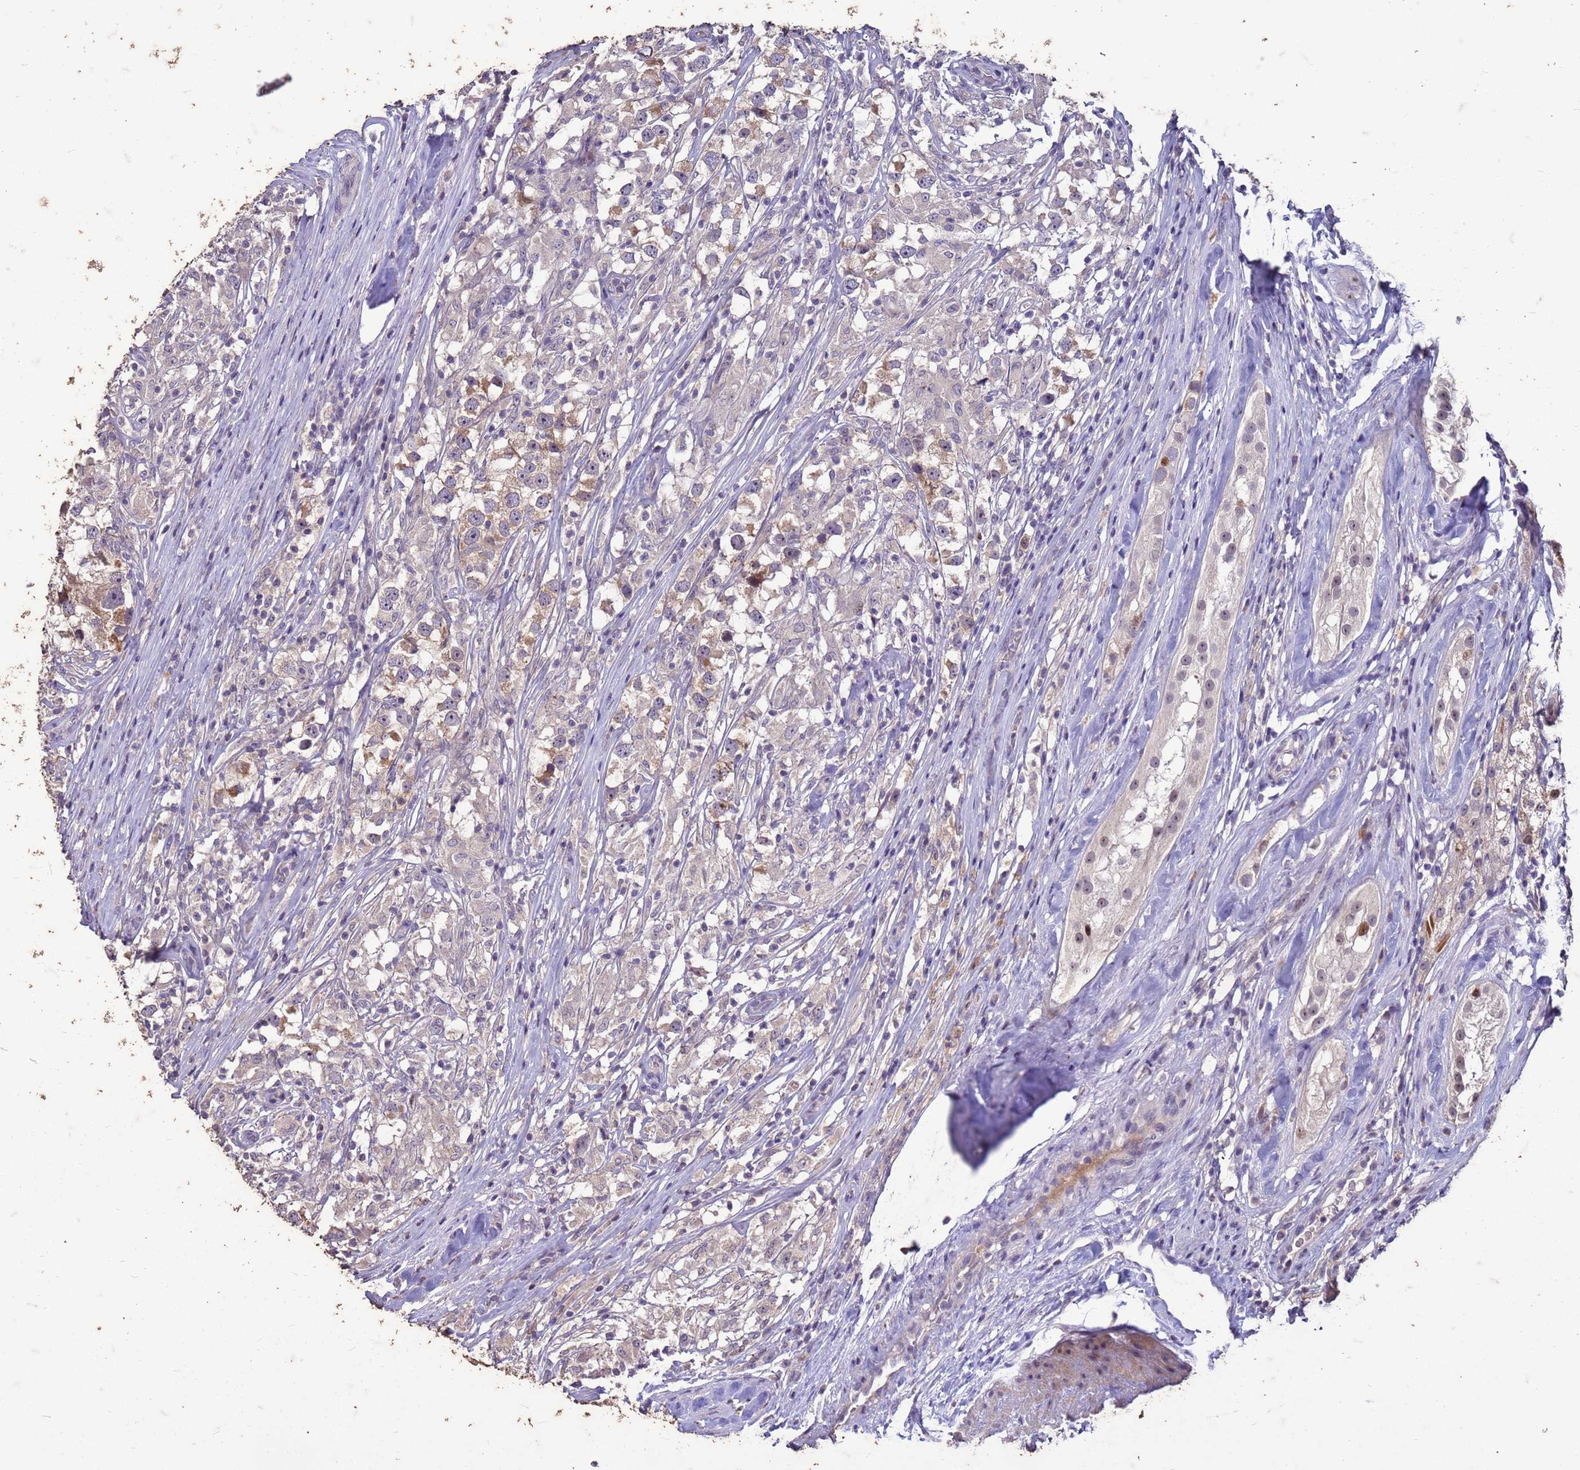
{"staining": {"intensity": "moderate", "quantity": "25%-75%", "location": "cytoplasmic/membranous"}, "tissue": "testis cancer", "cell_type": "Tumor cells", "image_type": "cancer", "snomed": [{"axis": "morphology", "description": "Seminoma, NOS"}, {"axis": "topography", "description": "Testis"}], "caption": "Protein expression by immunohistochemistry (IHC) shows moderate cytoplasmic/membranous expression in approximately 25%-75% of tumor cells in testis cancer.", "gene": "FAM184B", "patient": {"sex": "male", "age": 46}}